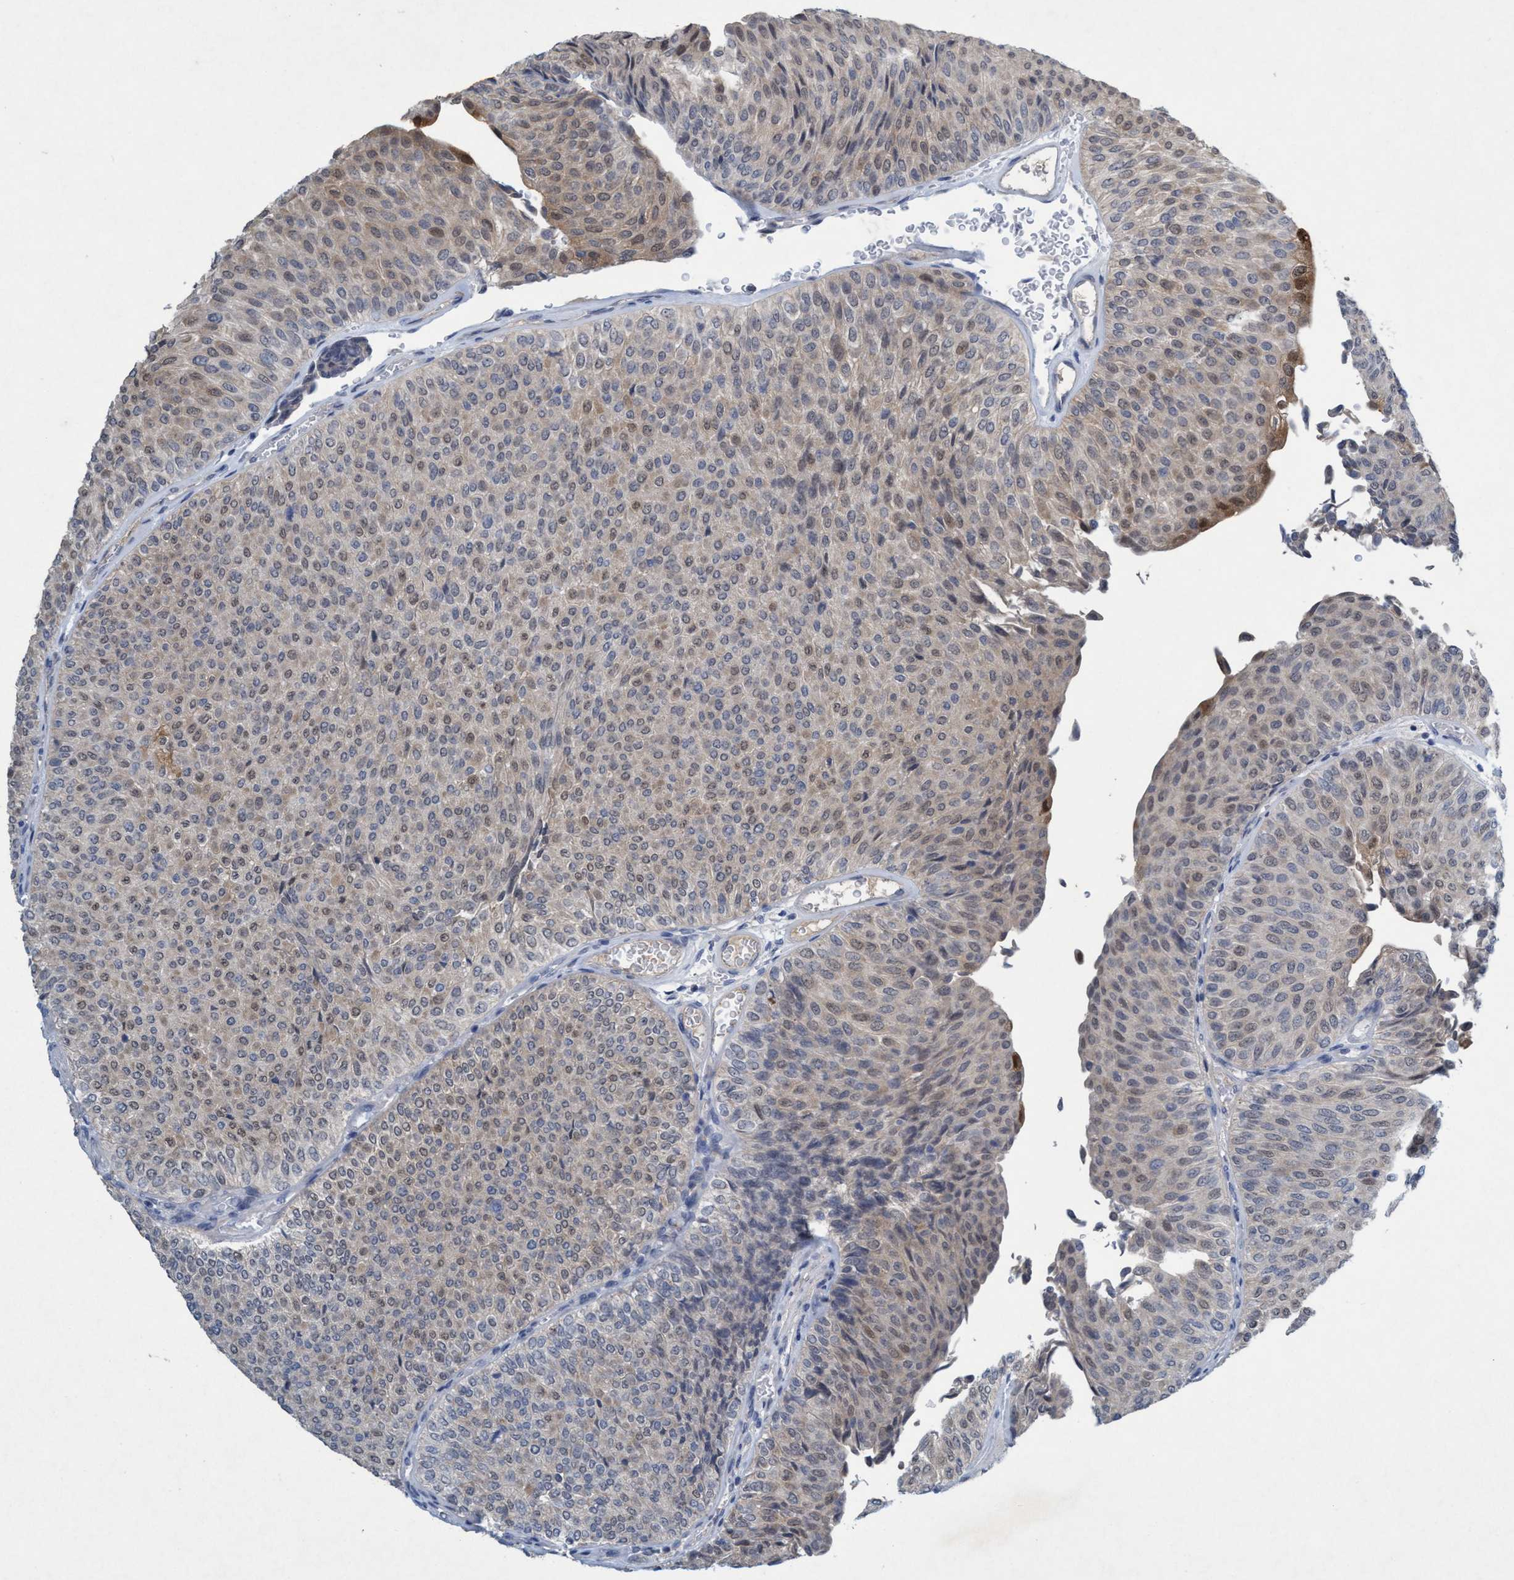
{"staining": {"intensity": "weak", "quantity": "25%-75%", "location": "nuclear"}, "tissue": "urothelial cancer", "cell_type": "Tumor cells", "image_type": "cancer", "snomed": [{"axis": "morphology", "description": "Urothelial carcinoma, Low grade"}, {"axis": "topography", "description": "Urinary bladder"}], "caption": "Urothelial cancer was stained to show a protein in brown. There is low levels of weak nuclear expression in approximately 25%-75% of tumor cells.", "gene": "RNF208", "patient": {"sex": "male", "age": 78}}